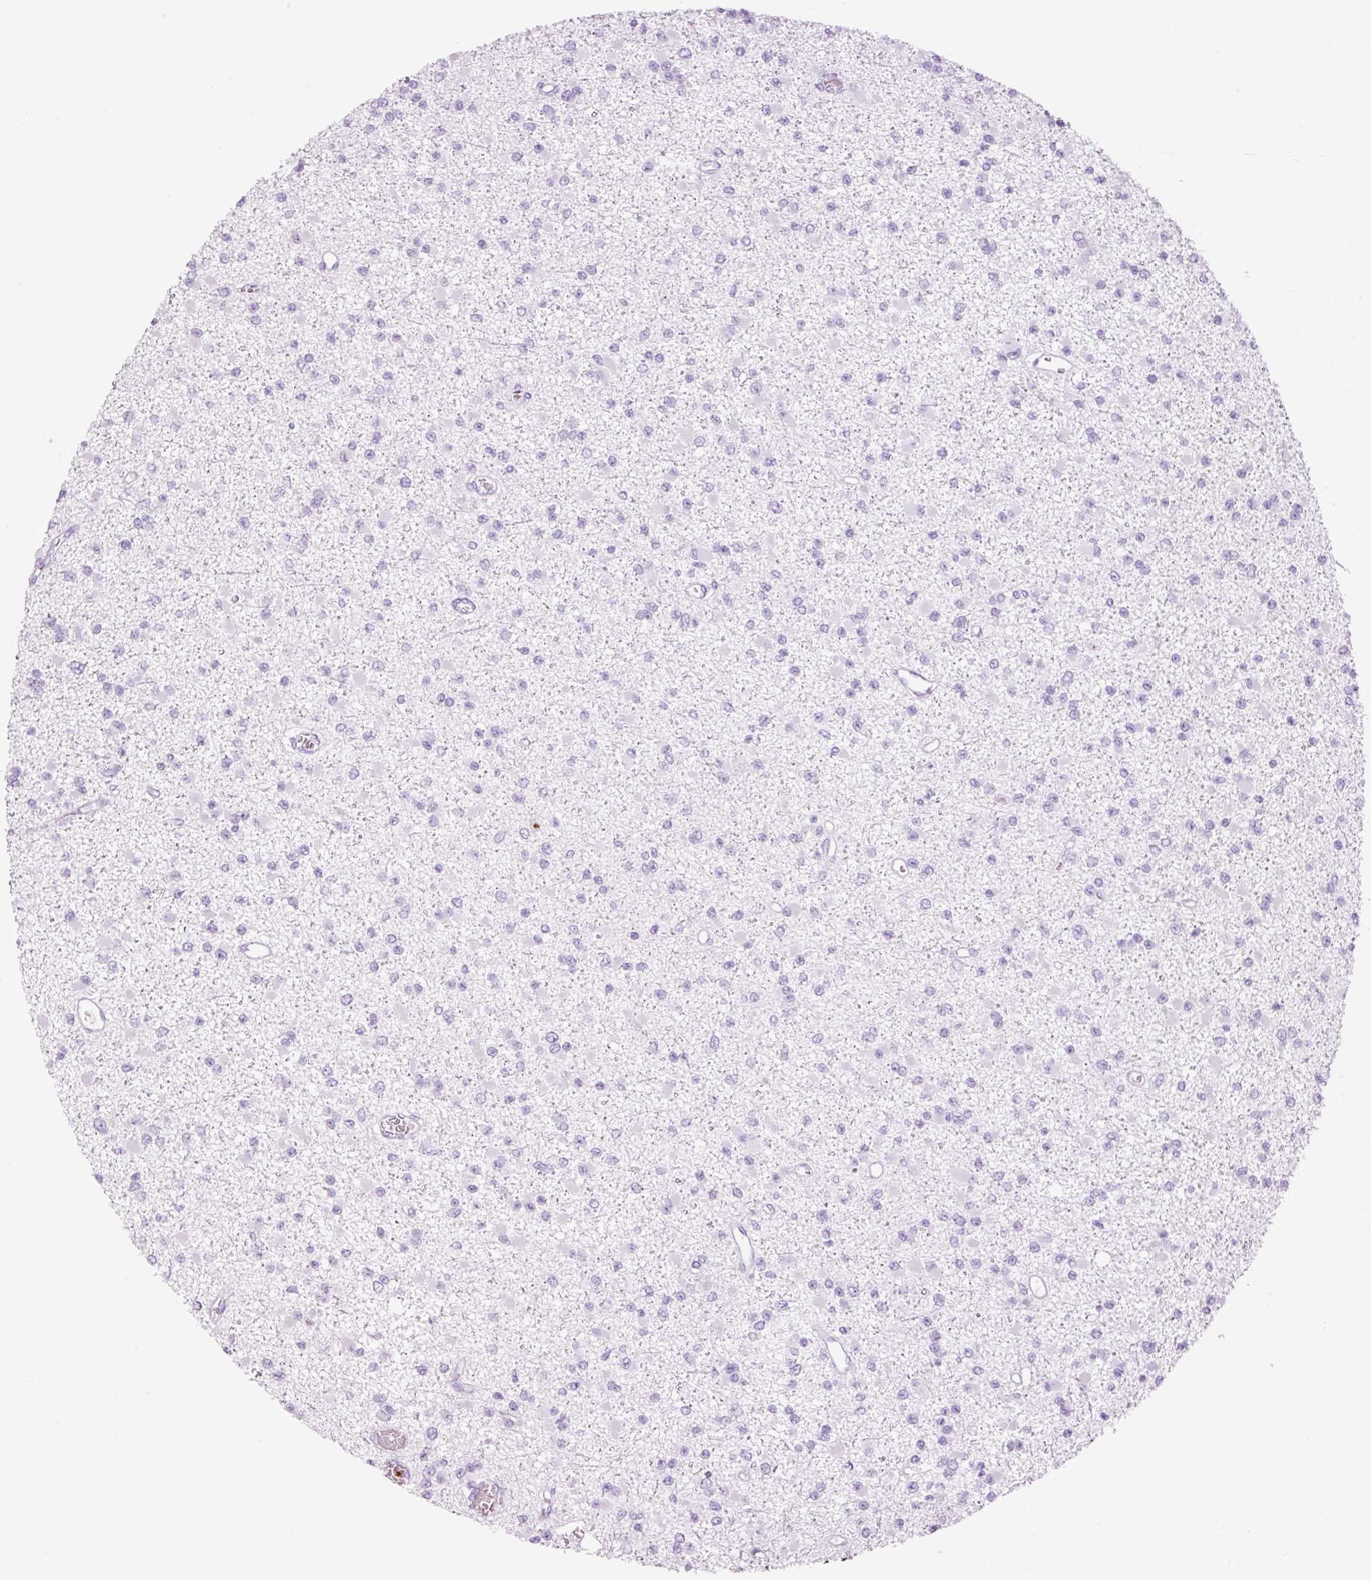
{"staining": {"intensity": "negative", "quantity": "none", "location": "none"}, "tissue": "glioma", "cell_type": "Tumor cells", "image_type": "cancer", "snomed": [{"axis": "morphology", "description": "Glioma, malignant, Low grade"}, {"axis": "topography", "description": "Brain"}], "caption": "Immunohistochemistry (IHC) of human glioma demonstrates no positivity in tumor cells.", "gene": "LYZ", "patient": {"sex": "female", "age": 22}}